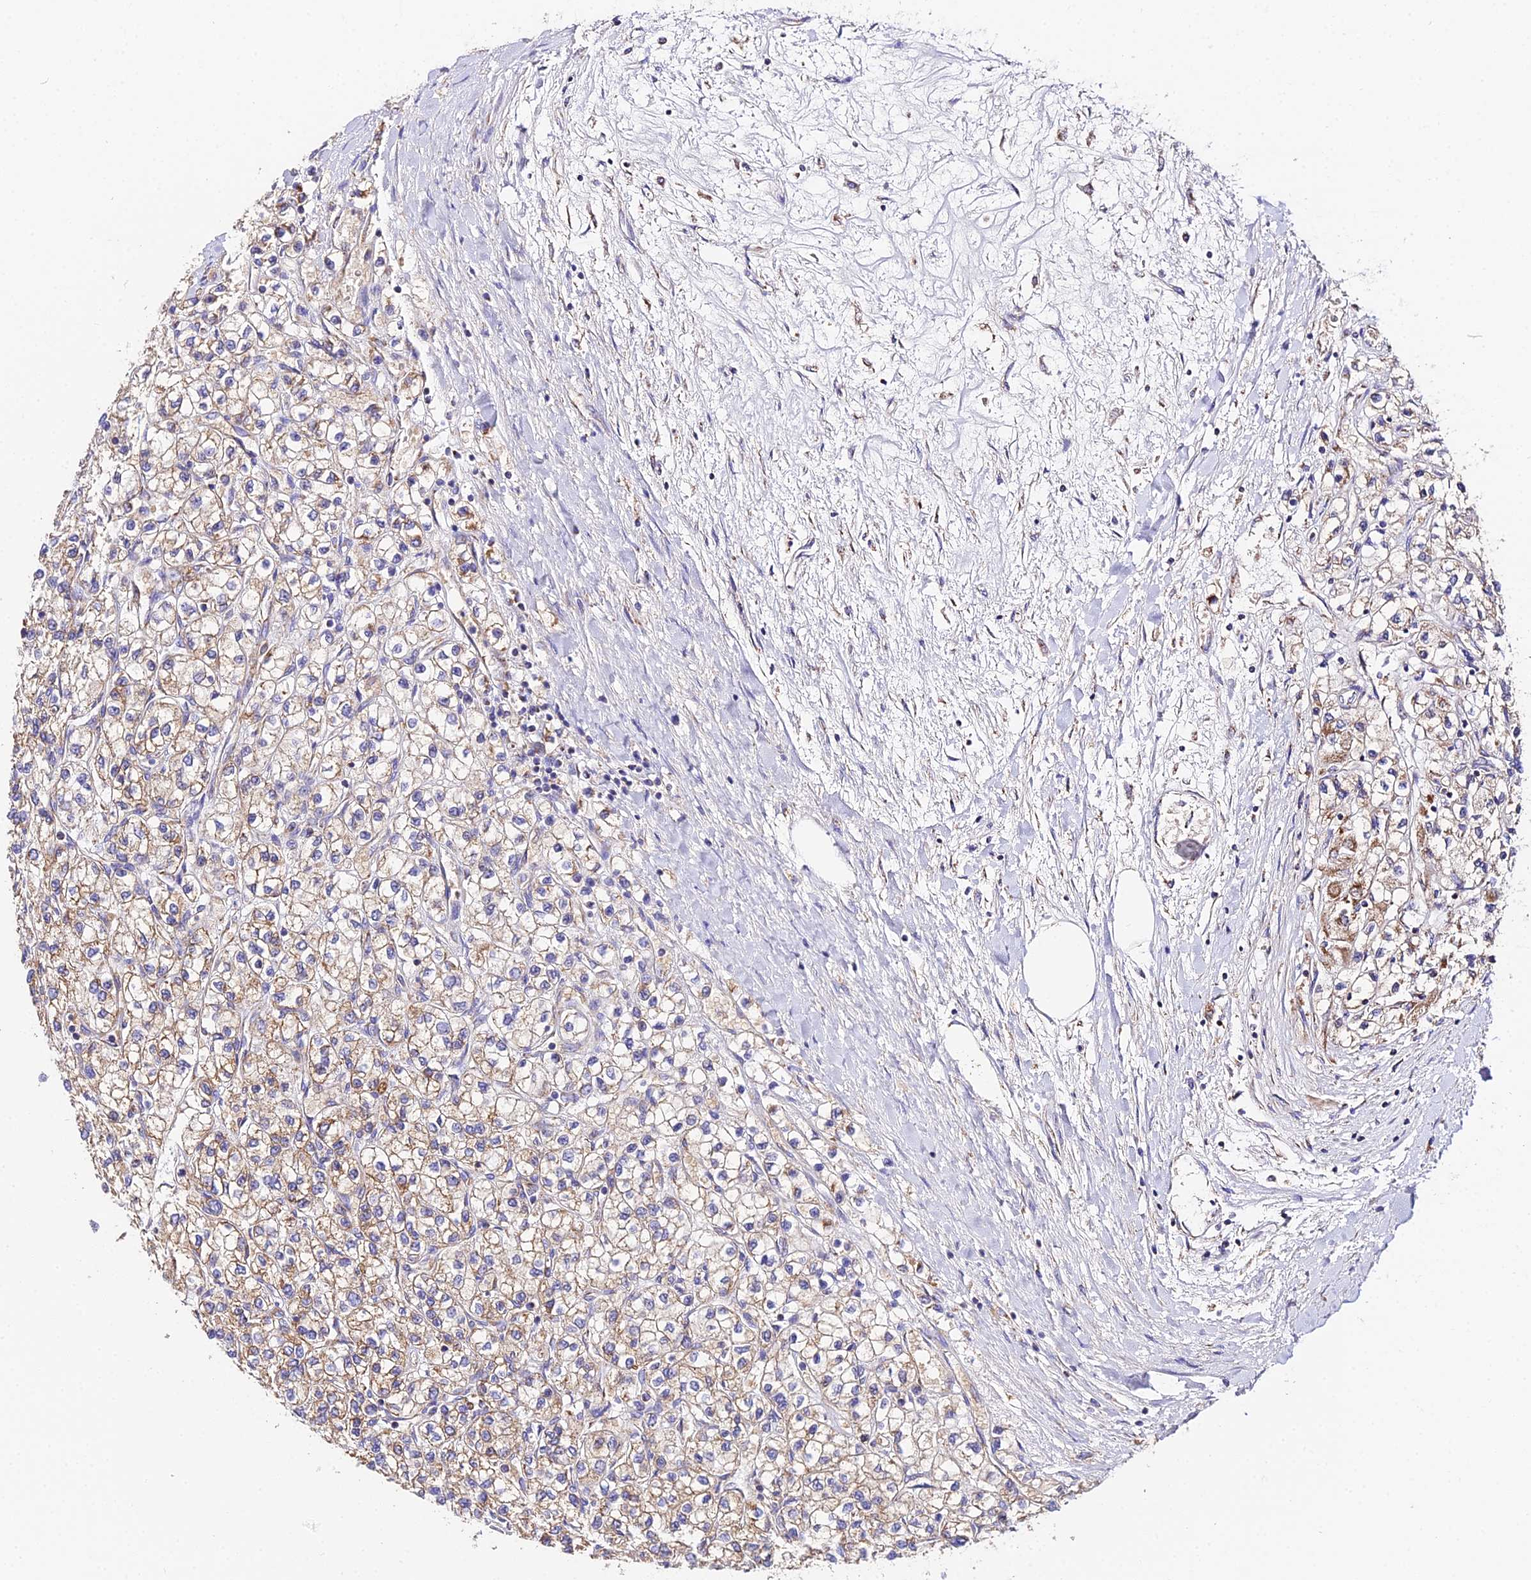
{"staining": {"intensity": "moderate", "quantity": ">75%", "location": "cytoplasmic/membranous"}, "tissue": "renal cancer", "cell_type": "Tumor cells", "image_type": "cancer", "snomed": [{"axis": "morphology", "description": "Adenocarcinoma, NOS"}, {"axis": "topography", "description": "Kidney"}], "caption": "This is an image of immunohistochemistry (IHC) staining of renal cancer (adenocarcinoma), which shows moderate staining in the cytoplasmic/membranous of tumor cells.", "gene": "OCIAD1", "patient": {"sex": "male", "age": 80}}